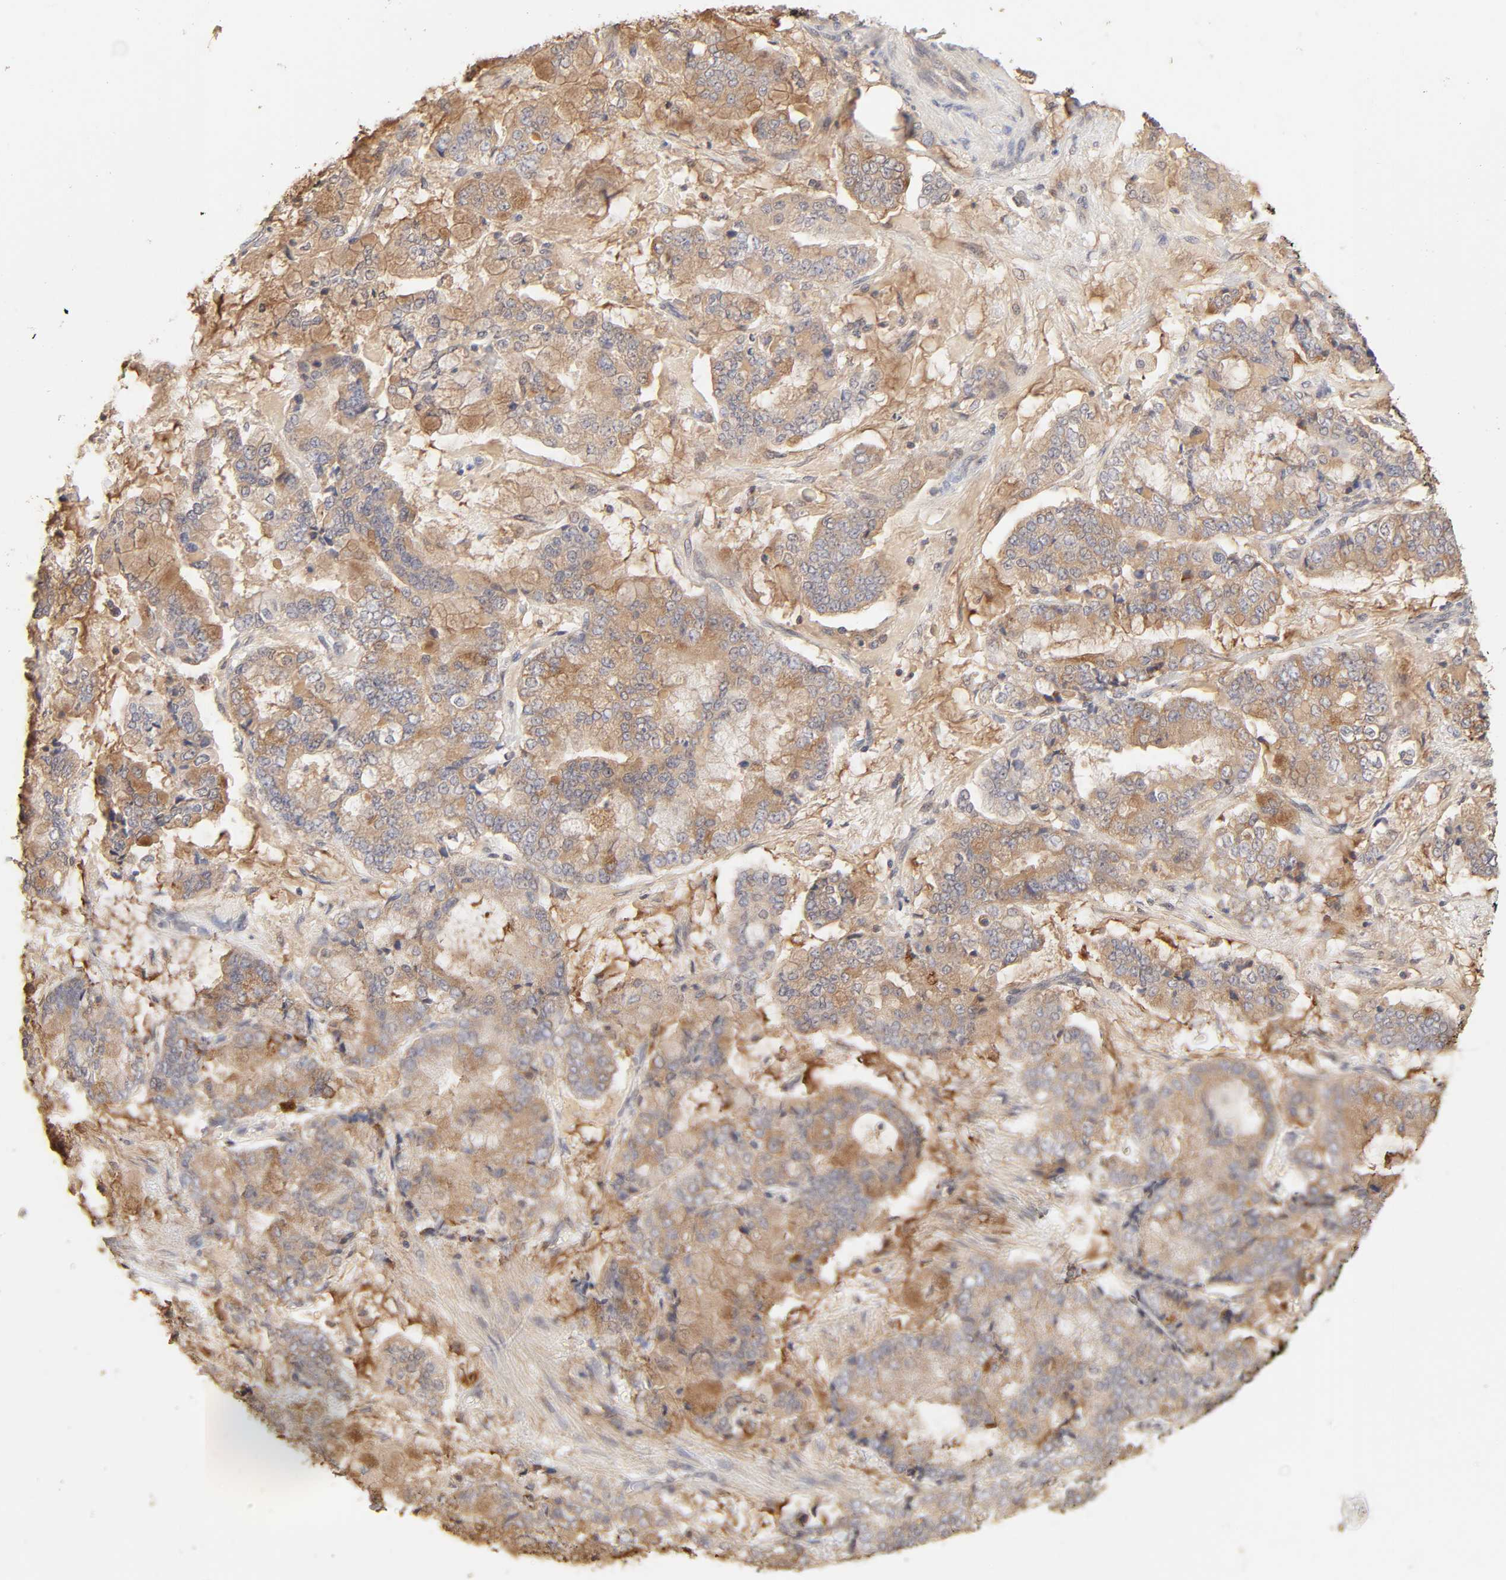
{"staining": {"intensity": "moderate", "quantity": ">75%", "location": "cytoplasmic/membranous"}, "tissue": "stomach cancer", "cell_type": "Tumor cells", "image_type": "cancer", "snomed": [{"axis": "morphology", "description": "Normal tissue, NOS"}, {"axis": "morphology", "description": "Adenocarcinoma, NOS"}, {"axis": "topography", "description": "Stomach, upper"}, {"axis": "topography", "description": "Stomach"}], "caption": "High-magnification brightfield microscopy of adenocarcinoma (stomach) stained with DAB (brown) and counterstained with hematoxylin (blue). tumor cells exhibit moderate cytoplasmic/membranous positivity is identified in approximately>75% of cells.", "gene": "AP1G2", "patient": {"sex": "male", "age": 76}}